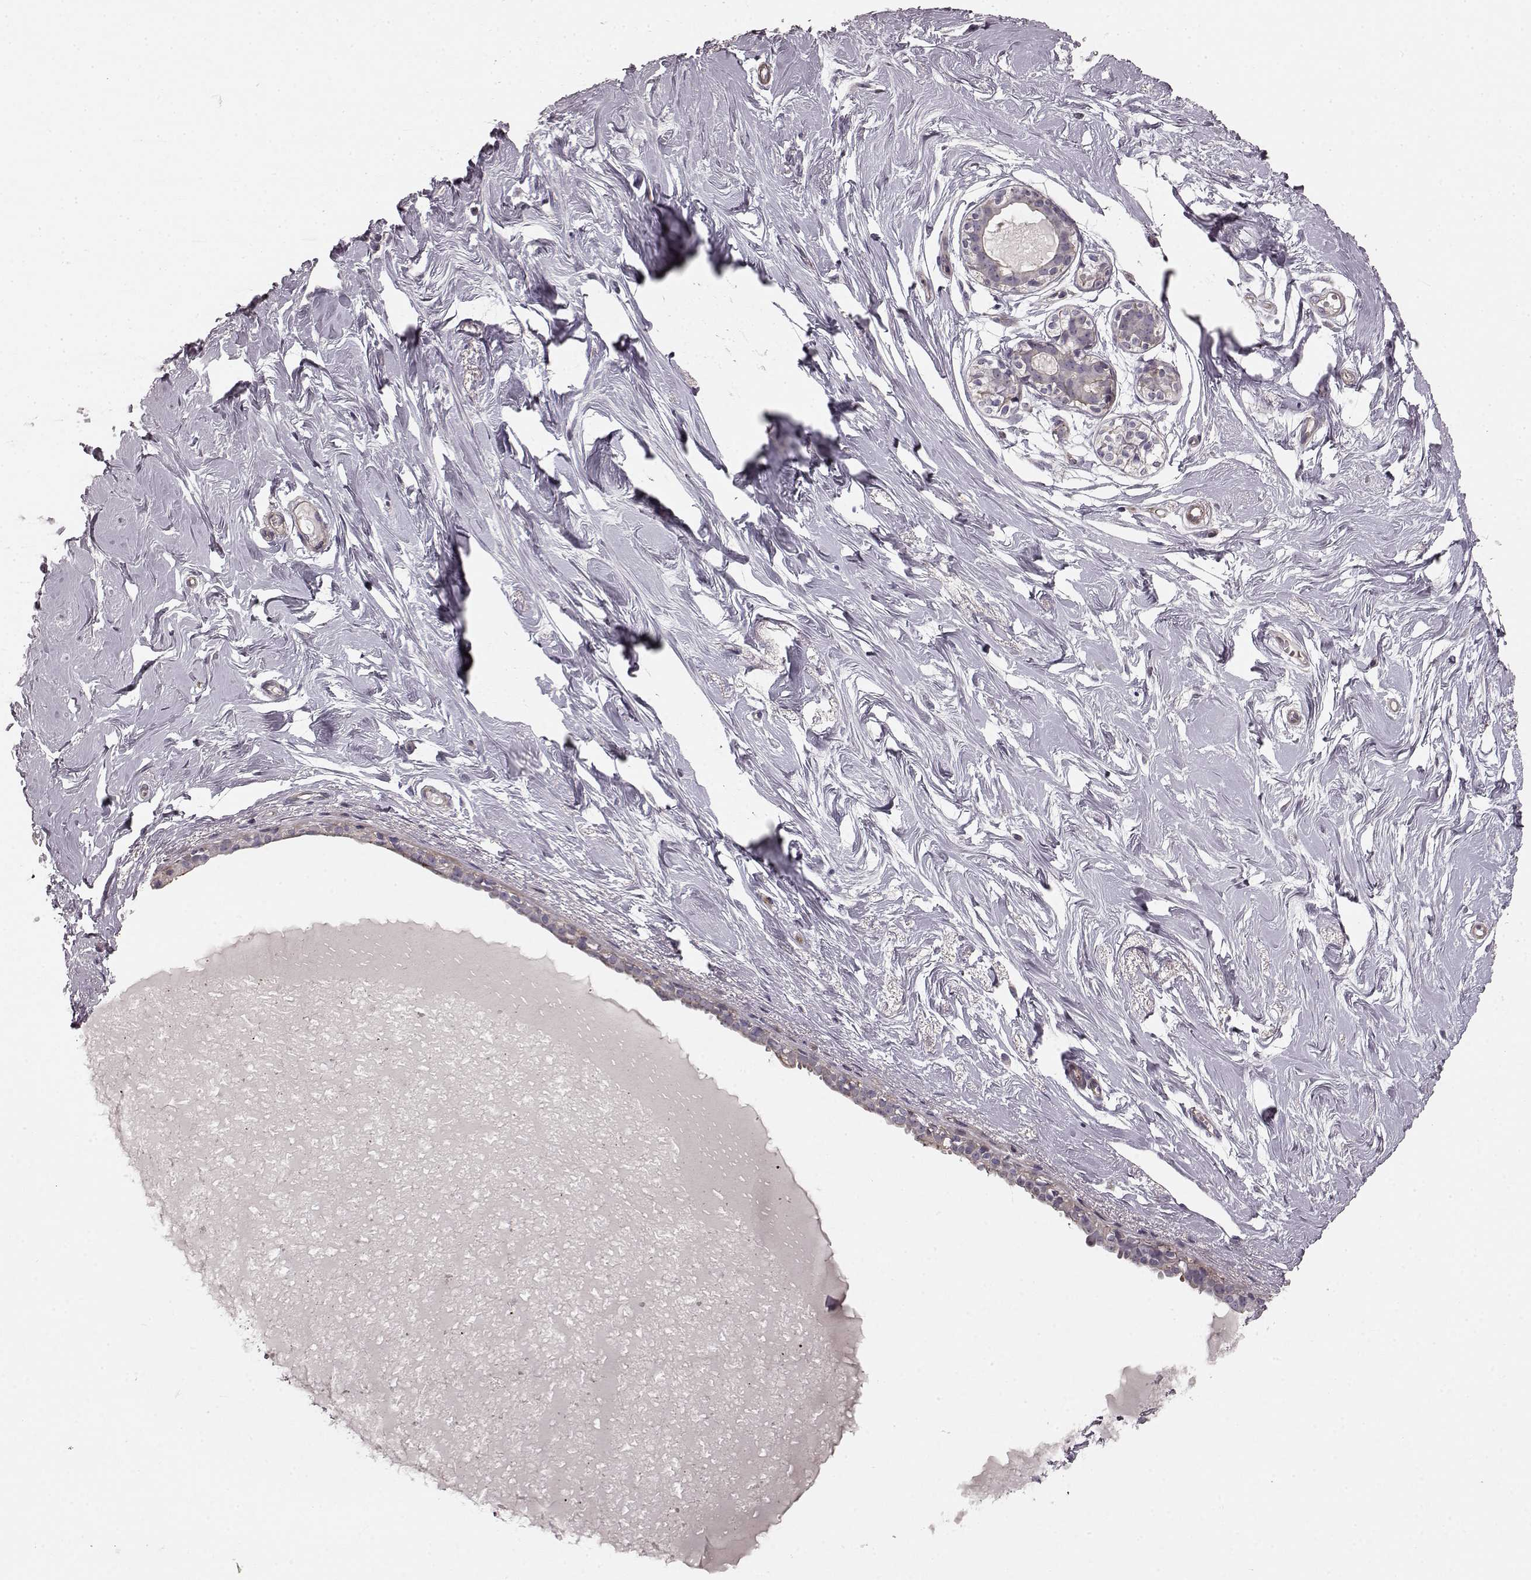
{"staining": {"intensity": "negative", "quantity": "none", "location": "none"}, "tissue": "breast", "cell_type": "Adipocytes", "image_type": "normal", "snomed": [{"axis": "morphology", "description": "Normal tissue, NOS"}, {"axis": "topography", "description": "Breast"}], "caption": "DAB immunohistochemical staining of benign human breast displays no significant expression in adipocytes. The staining is performed using DAB brown chromogen with nuclei counter-stained in using hematoxylin.", "gene": "SLC22A18", "patient": {"sex": "female", "age": 49}}